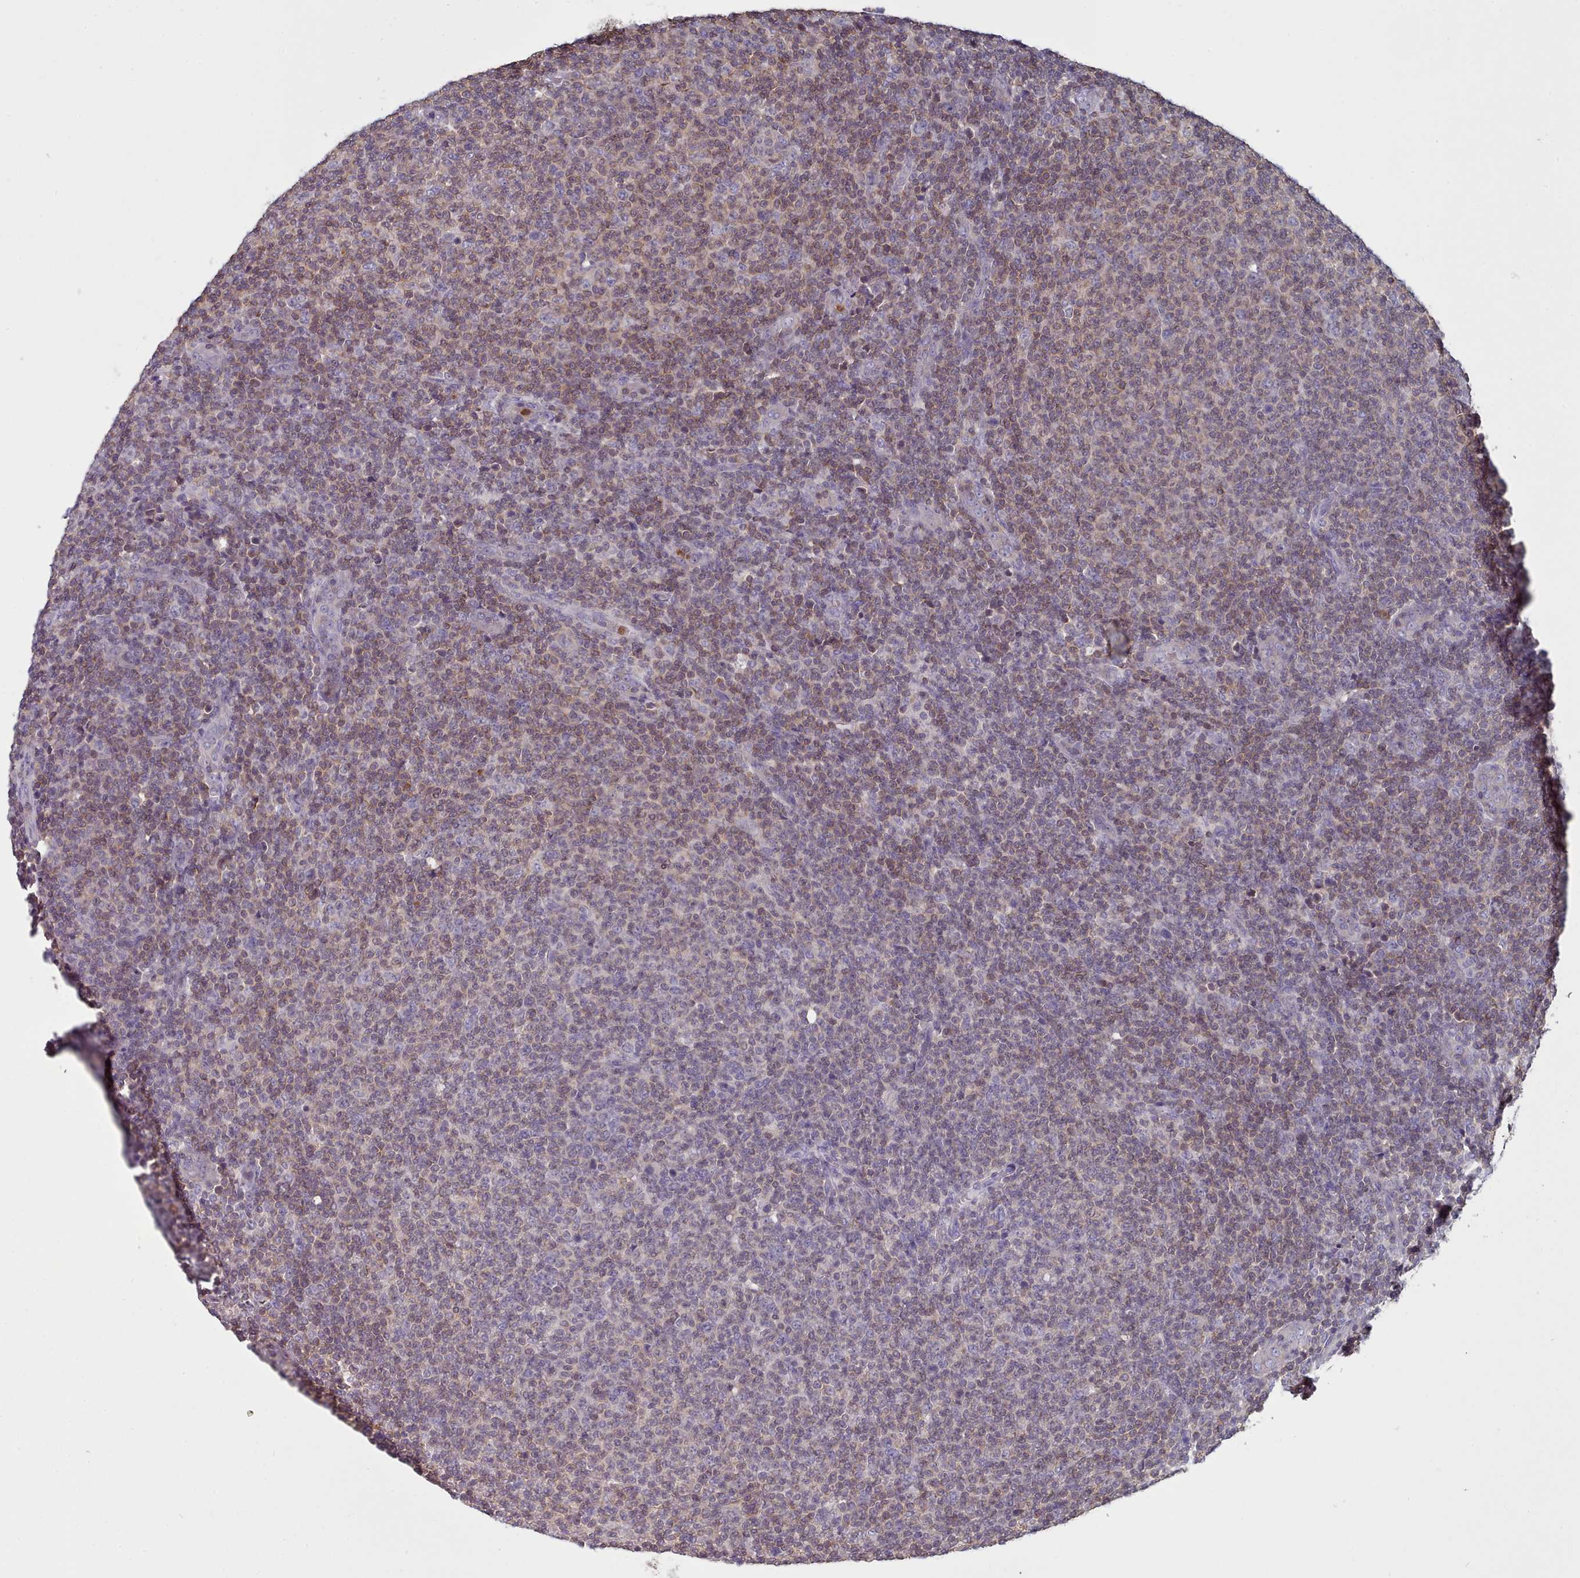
{"staining": {"intensity": "weak", "quantity": "25%-75%", "location": "cytoplasmic/membranous,nuclear"}, "tissue": "lymphoma", "cell_type": "Tumor cells", "image_type": "cancer", "snomed": [{"axis": "morphology", "description": "Malignant lymphoma, non-Hodgkin's type, Low grade"}, {"axis": "topography", "description": "Lymph node"}], "caption": "Immunohistochemistry of lymphoma displays low levels of weak cytoplasmic/membranous and nuclear staining in approximately 25%-75% of tumor cells. The protein is shown in brown color, while the nuclei are stained blue.", "gene": "RAC2", "patient": {"sex": "male", "age": 66}}